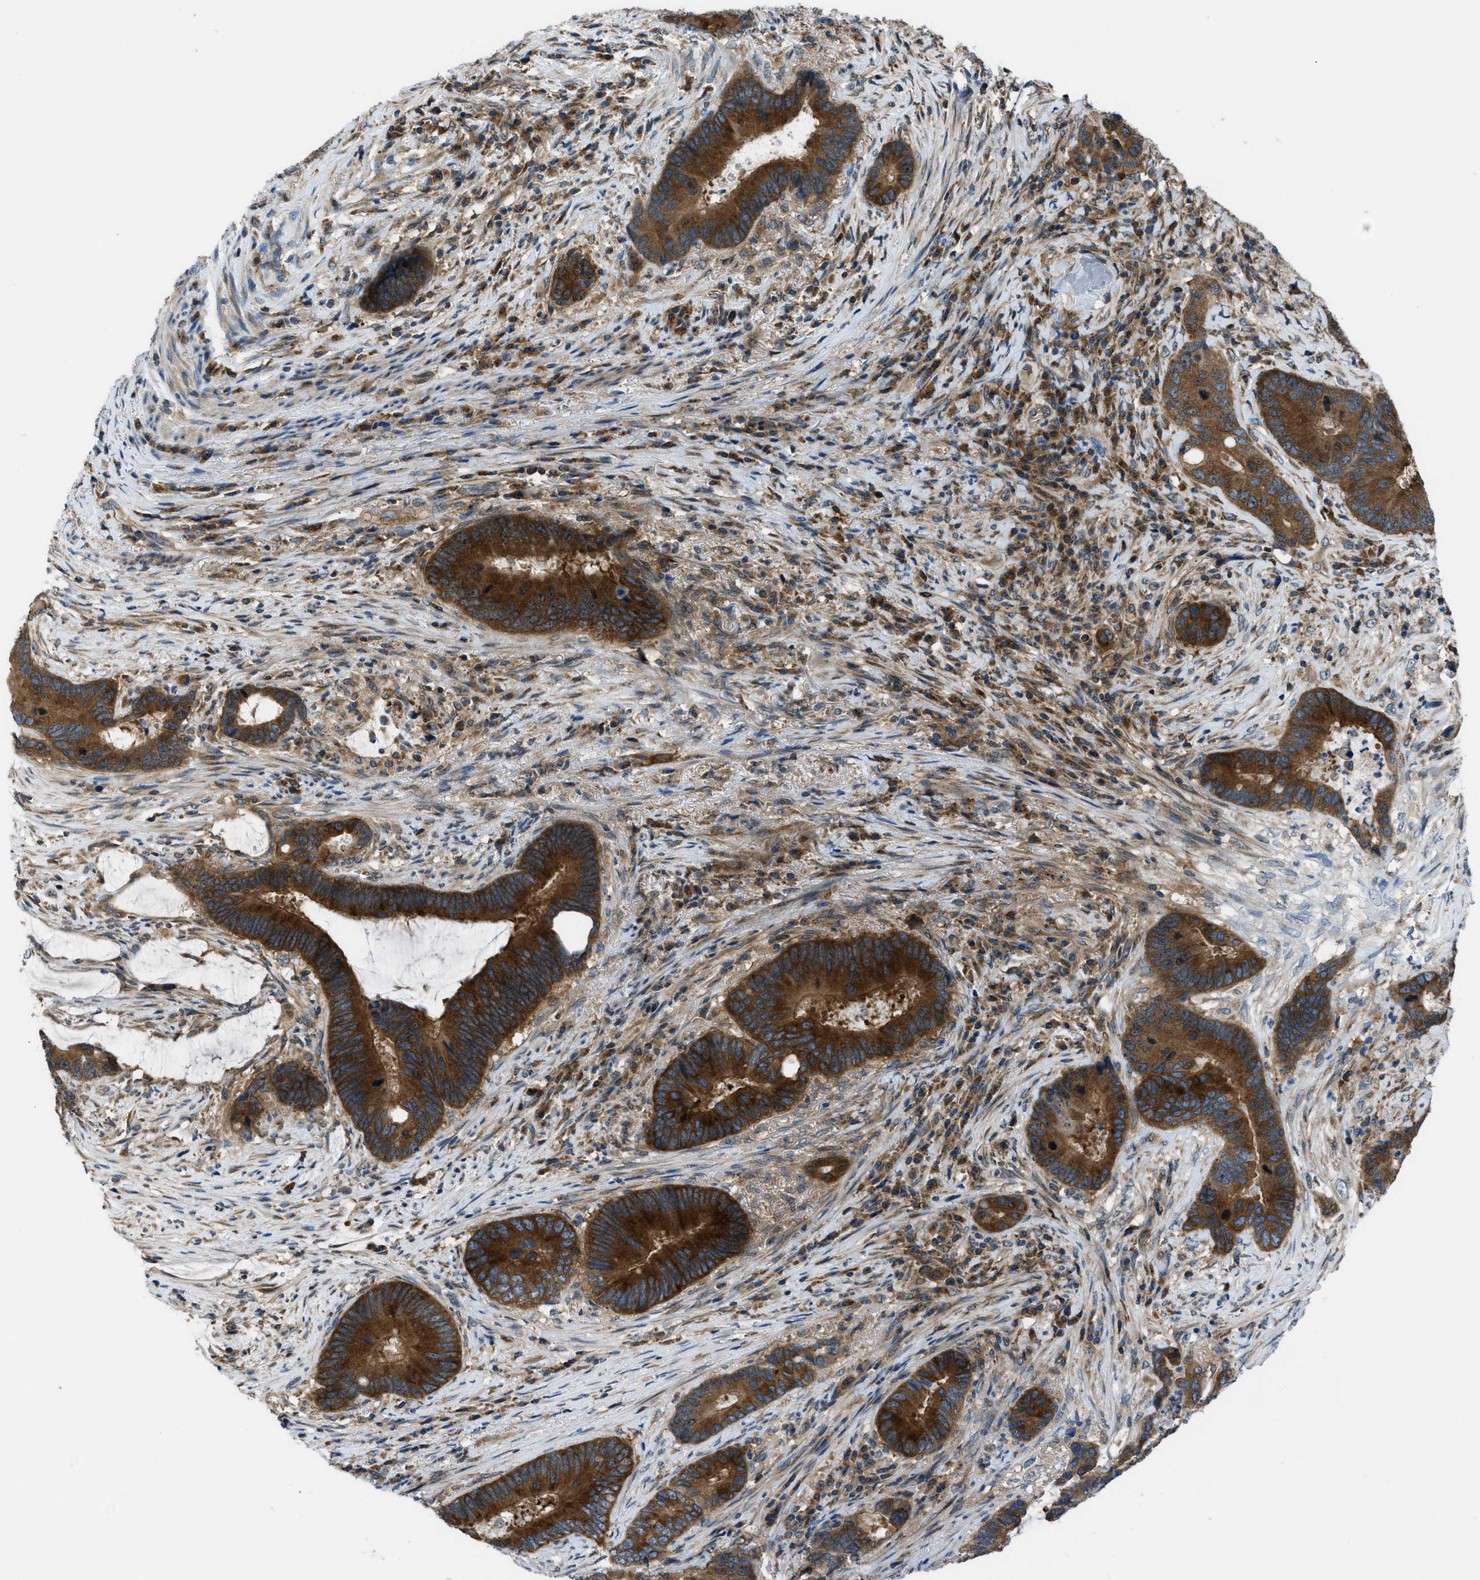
{"staining": {"intensity": "strong", "quantity": ">75%", "location": "cytoplasmic/membranous"}, "tissue": "colorectal cancer", "cell_type": "Tumor cells", "image_type": "cancer", "snomed": [{"axis": "morphology", "description": "Adenocarcinoma, NOS"}, {"axis": "topography", "description": "Rectum"}], "caption": "A brown stain shows strong cytoplasmic/membranous positivity of a protein in human colorectal cancer tumor cells.", "gene": "ARFGAP2", "patient": {"sex": "female", "age": 89}}